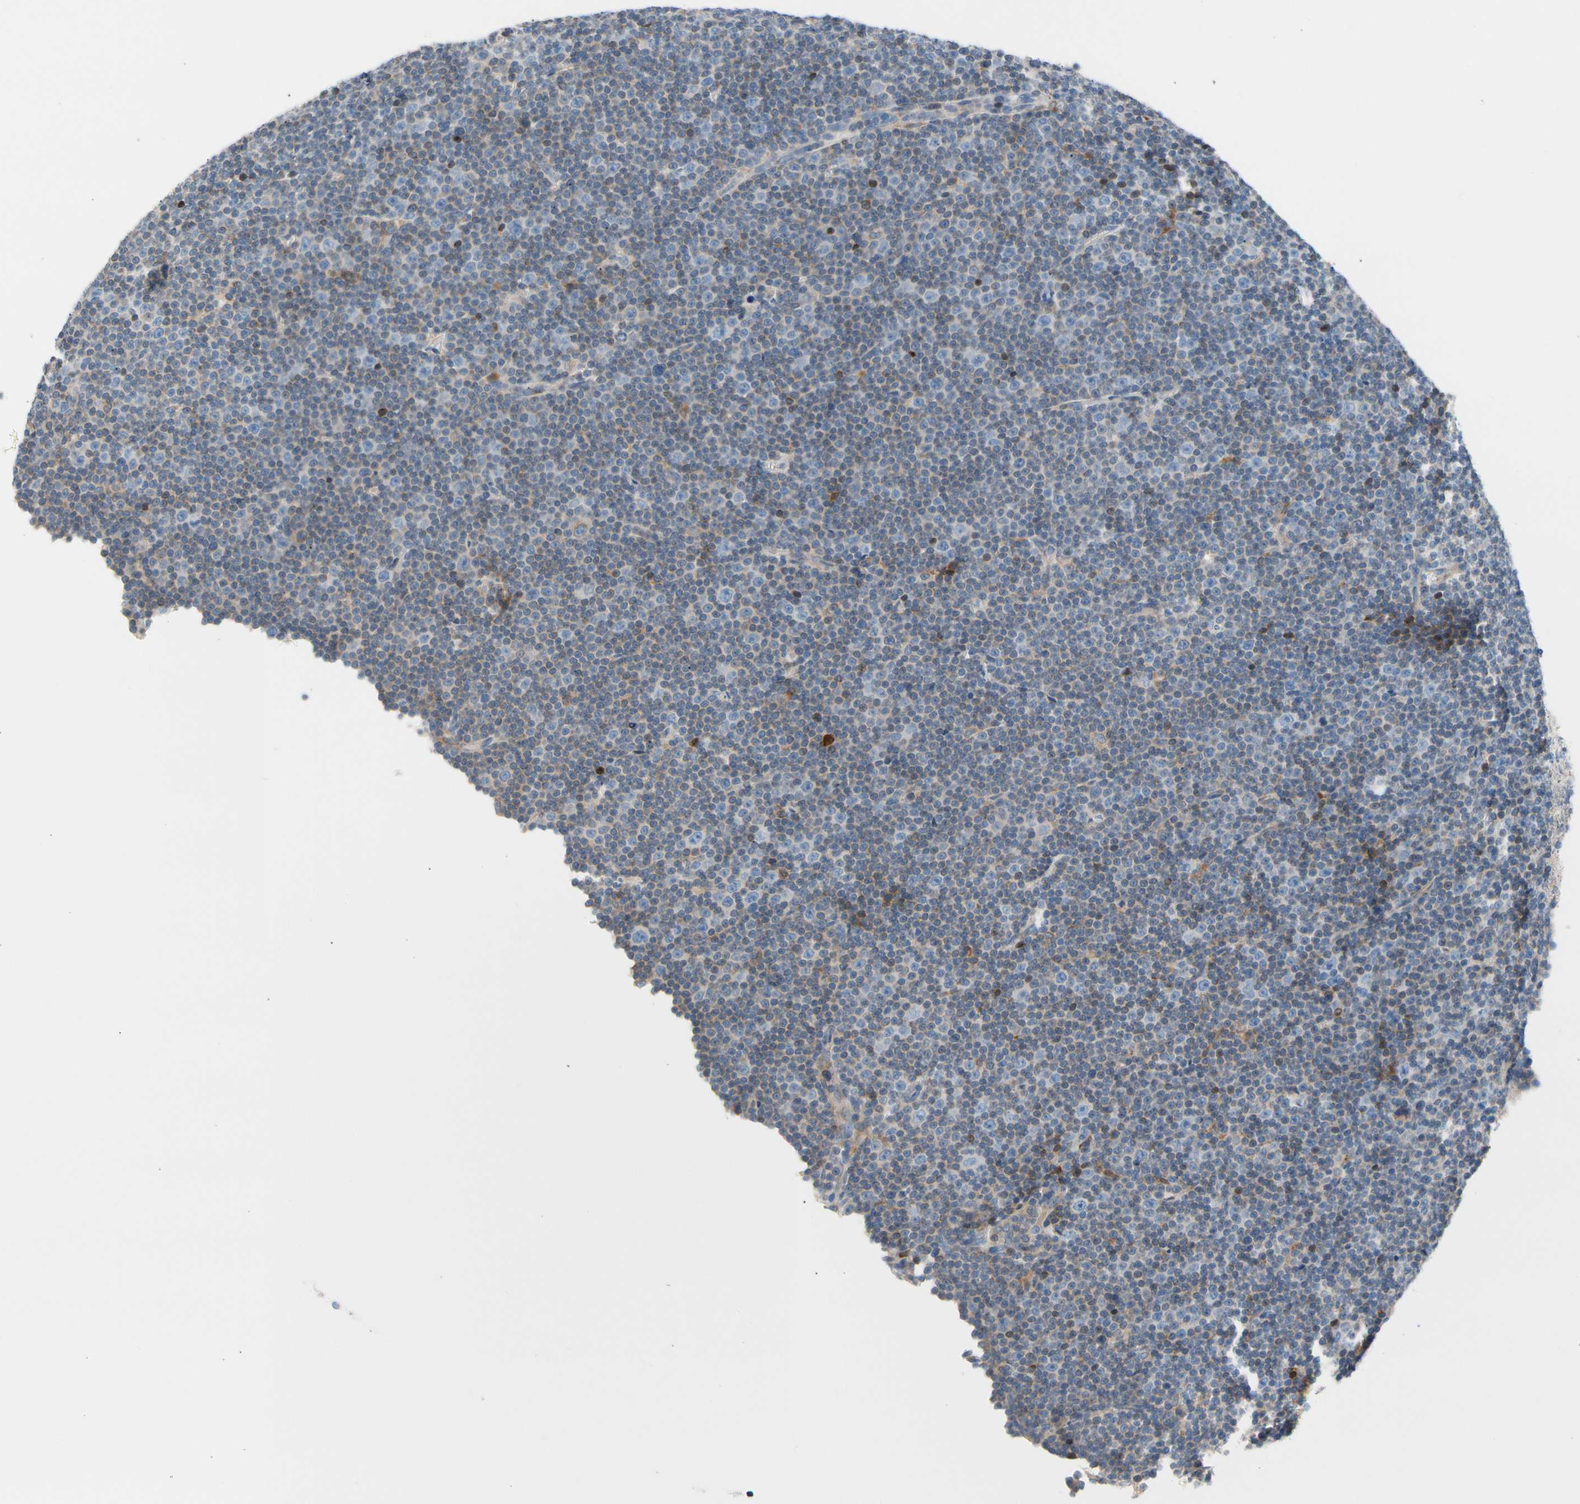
{"staining": {"intensity": "negative", "quantity": "none", "location": "none"}, "tissue": "lymphoma", "cell_type": "Tumor cells", "image_type": "cancer", "snomed": [{"axis": "morphology", "description": "Malignant lymphoma, non-Hodgkin's type, Low grade"}, {"axis": "topography", "description": "Lymph node"}], "caption": "A histopathology image of human malignant lymphoma, non-Hodgkin's type (low-grade) is negative for staining in tumor cells.", "gene": "MAP3K3", "patient": {"sex": "female", "age": 67}}